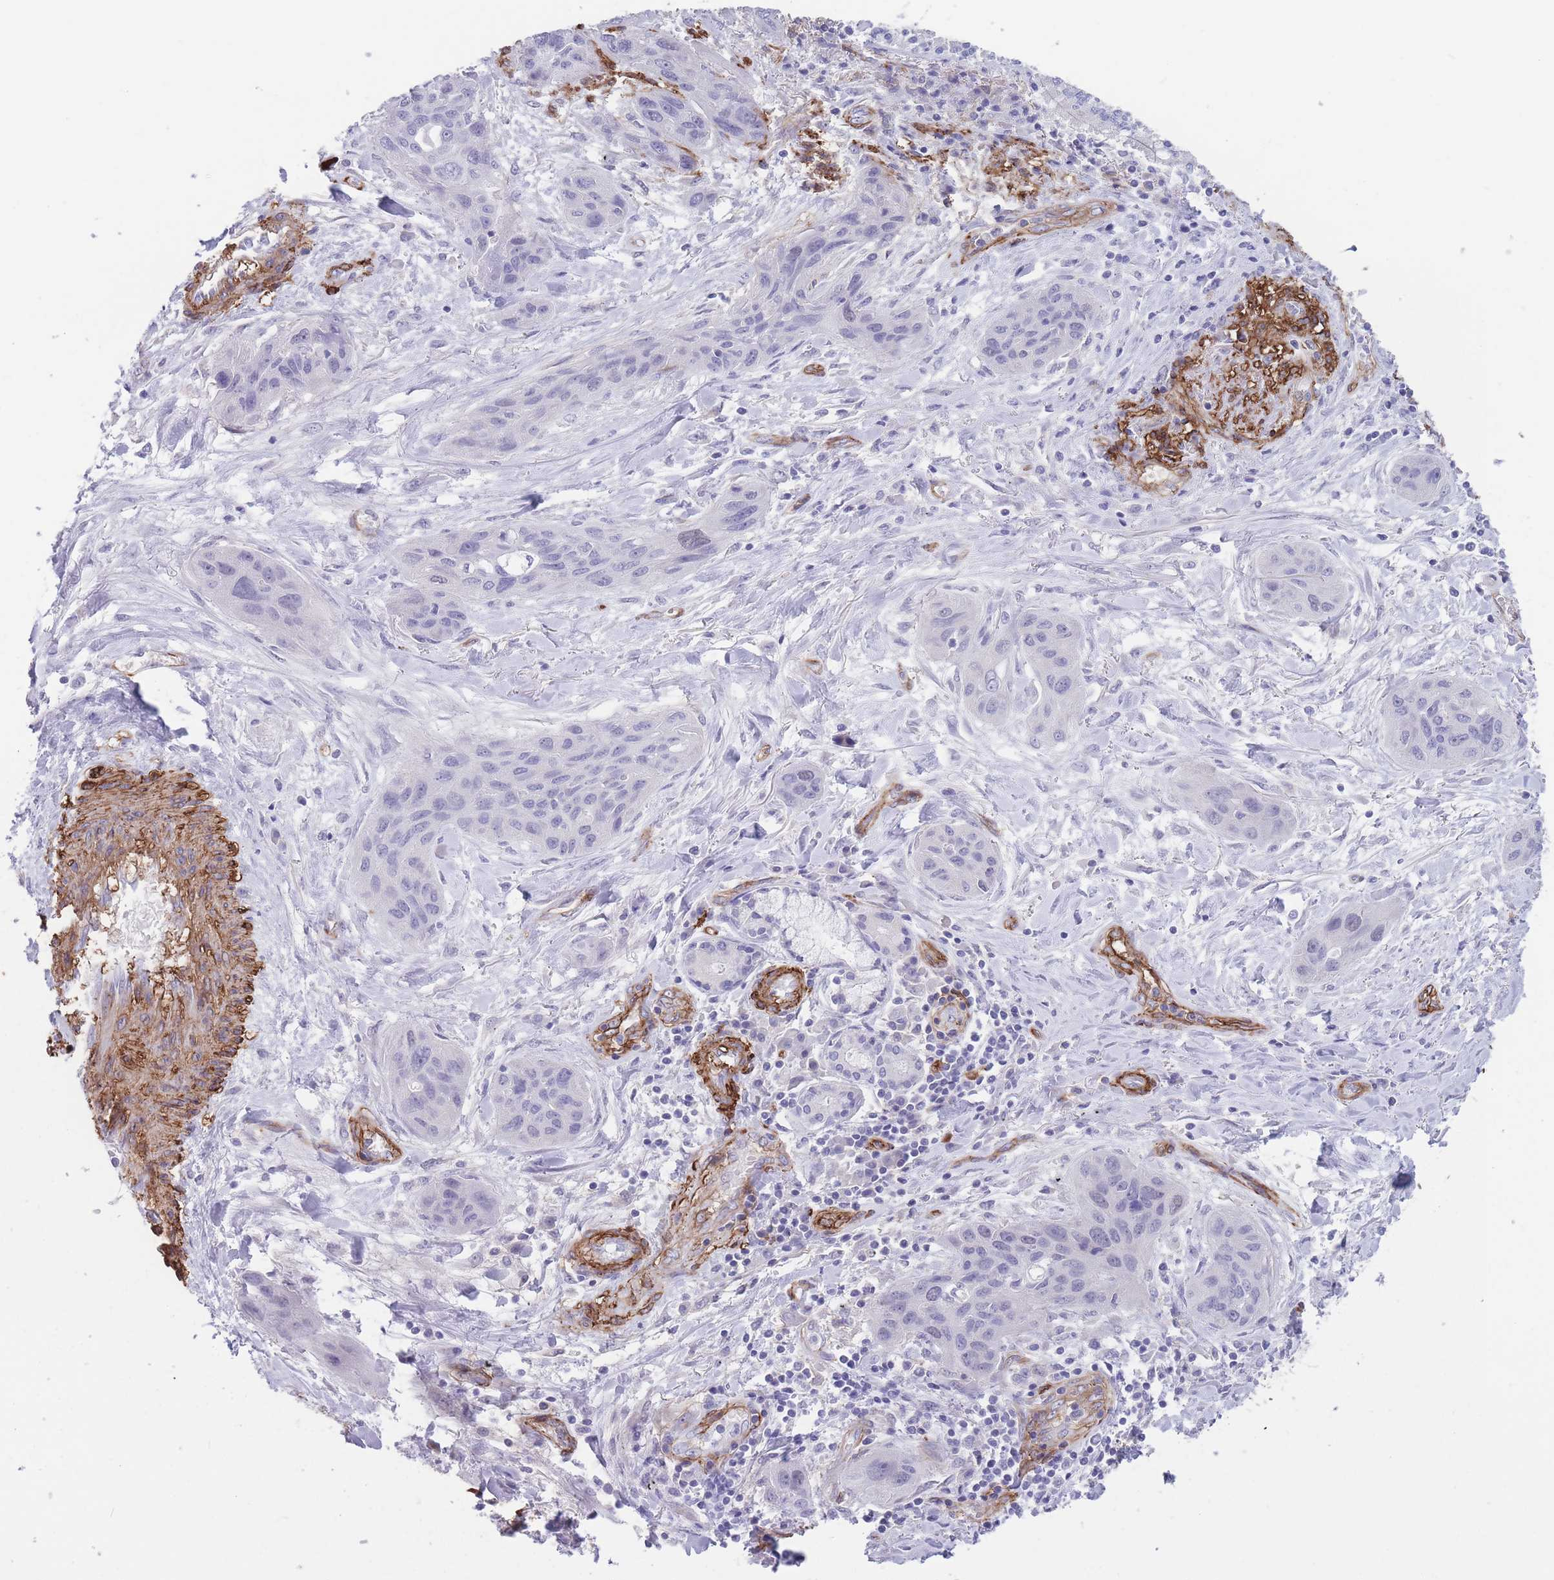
{"staining": {"intensity": "negative", "quantity": "none", "location": "none"}, "tissue": "lung cancer", "cell_type": "Tumor cells", "image_type": "cancer", "snomed": [{"axis": "morphology", "description": "Squamous cell carcinoma, NOS"}, {"axis": "topography", "description": "Lung"}], "caption": "The IHC image has no significant expression in tumor cells of lung cancer tissue.", "gene": "DPYD", "patient": {"sex": "female", "age": 70}}